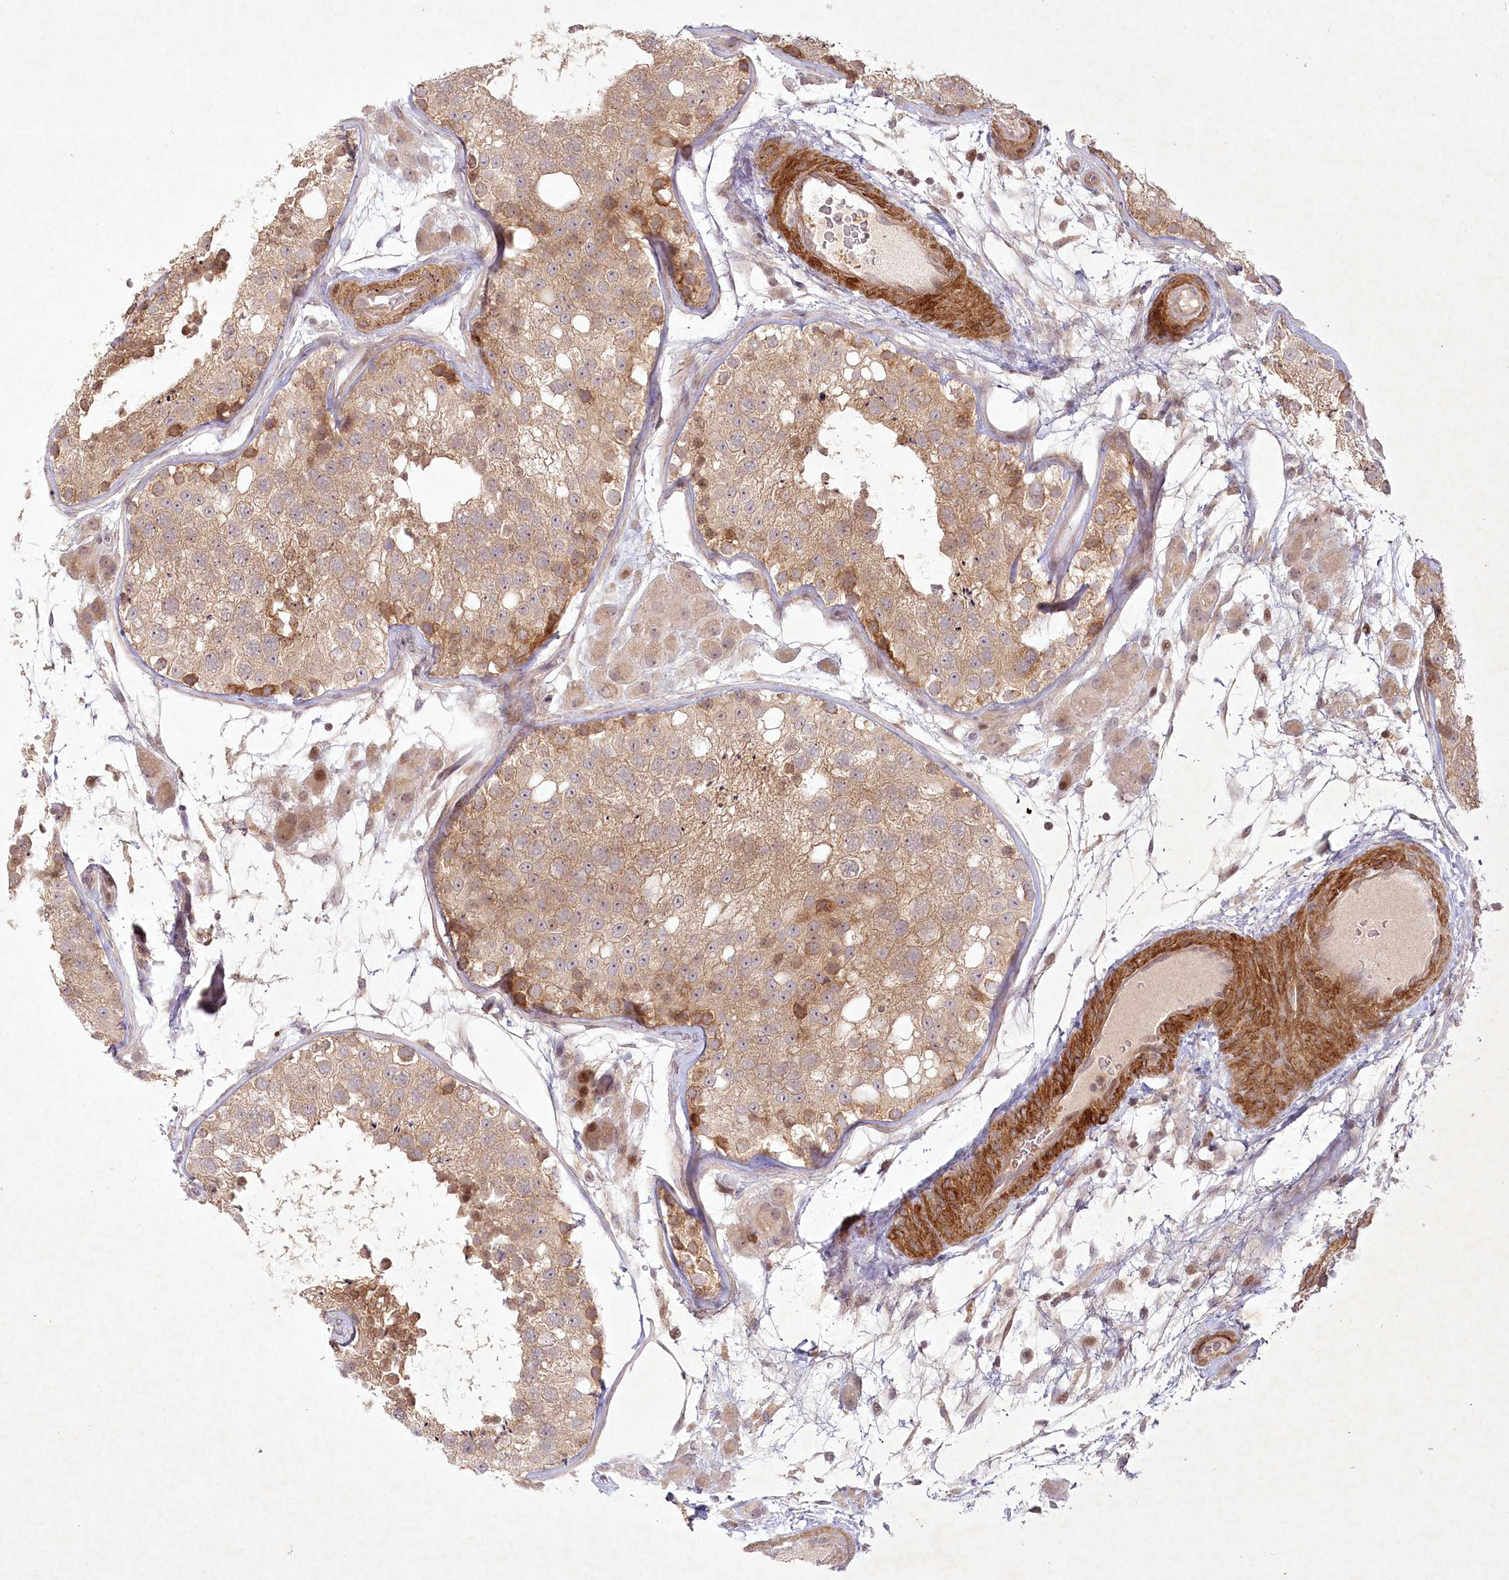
{"staining": {"intensity": "moderate", "quantity": "25%-75%", "location": "cytoplasmic/membranous,nuclear"}, "tissue": "testis", "cell_type": "Cells in seminiferous ducts", "image_type": "normal", "snomed": [{"axis": "morphology", "description": "Normal tissue, NOS"}, {"axis": "topography", "description": "Testis"}], "caption": "An image of testis stained for a protein reveals moderate cytoplasmic/membranous,nuclear brown staining in cells in seminiferous ducts.", "gene": "SH2D3A", "patient": {"sex": "male", "age": 26}}